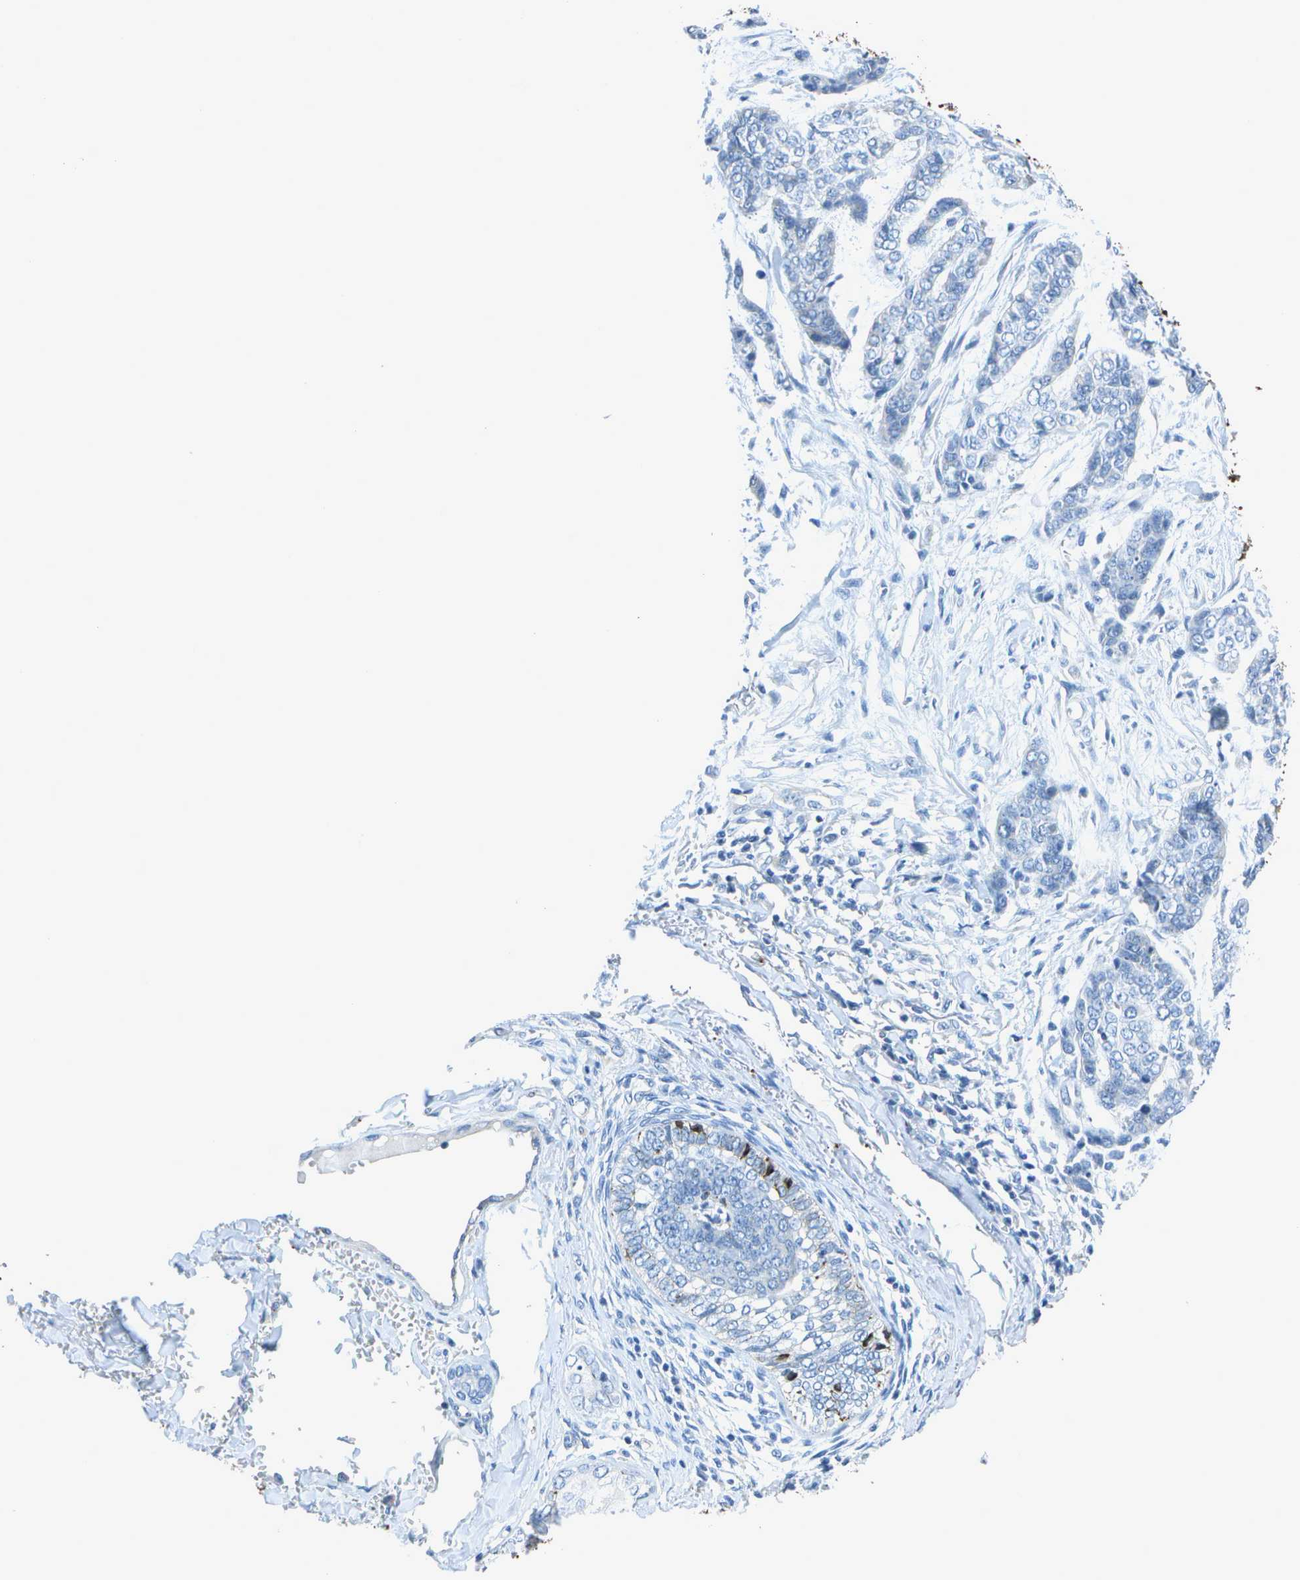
{"staining": {"intensity": "negative", "quantity": "none", "location": "none"}, "tissue": "skin cancer", "cell_type": "Tumor cells", "image_type": "cancer", "snomed": [{"axis": "morphology", "description": "Basal cell carcinoma"}, {"axis": "topography", "description": "Skin"}], "caption": "A histopathology image of skin cancer (basal cell carcinoma) stained for a protein shows no brown staining in tumor cells. (Stains: DAB immunohistochemistry with hematoxylin counter stain, Microscopy: brightfield microscopy at high magnification).", "gene": "DCT", "patient": {"sex": "female", "age": 64}}